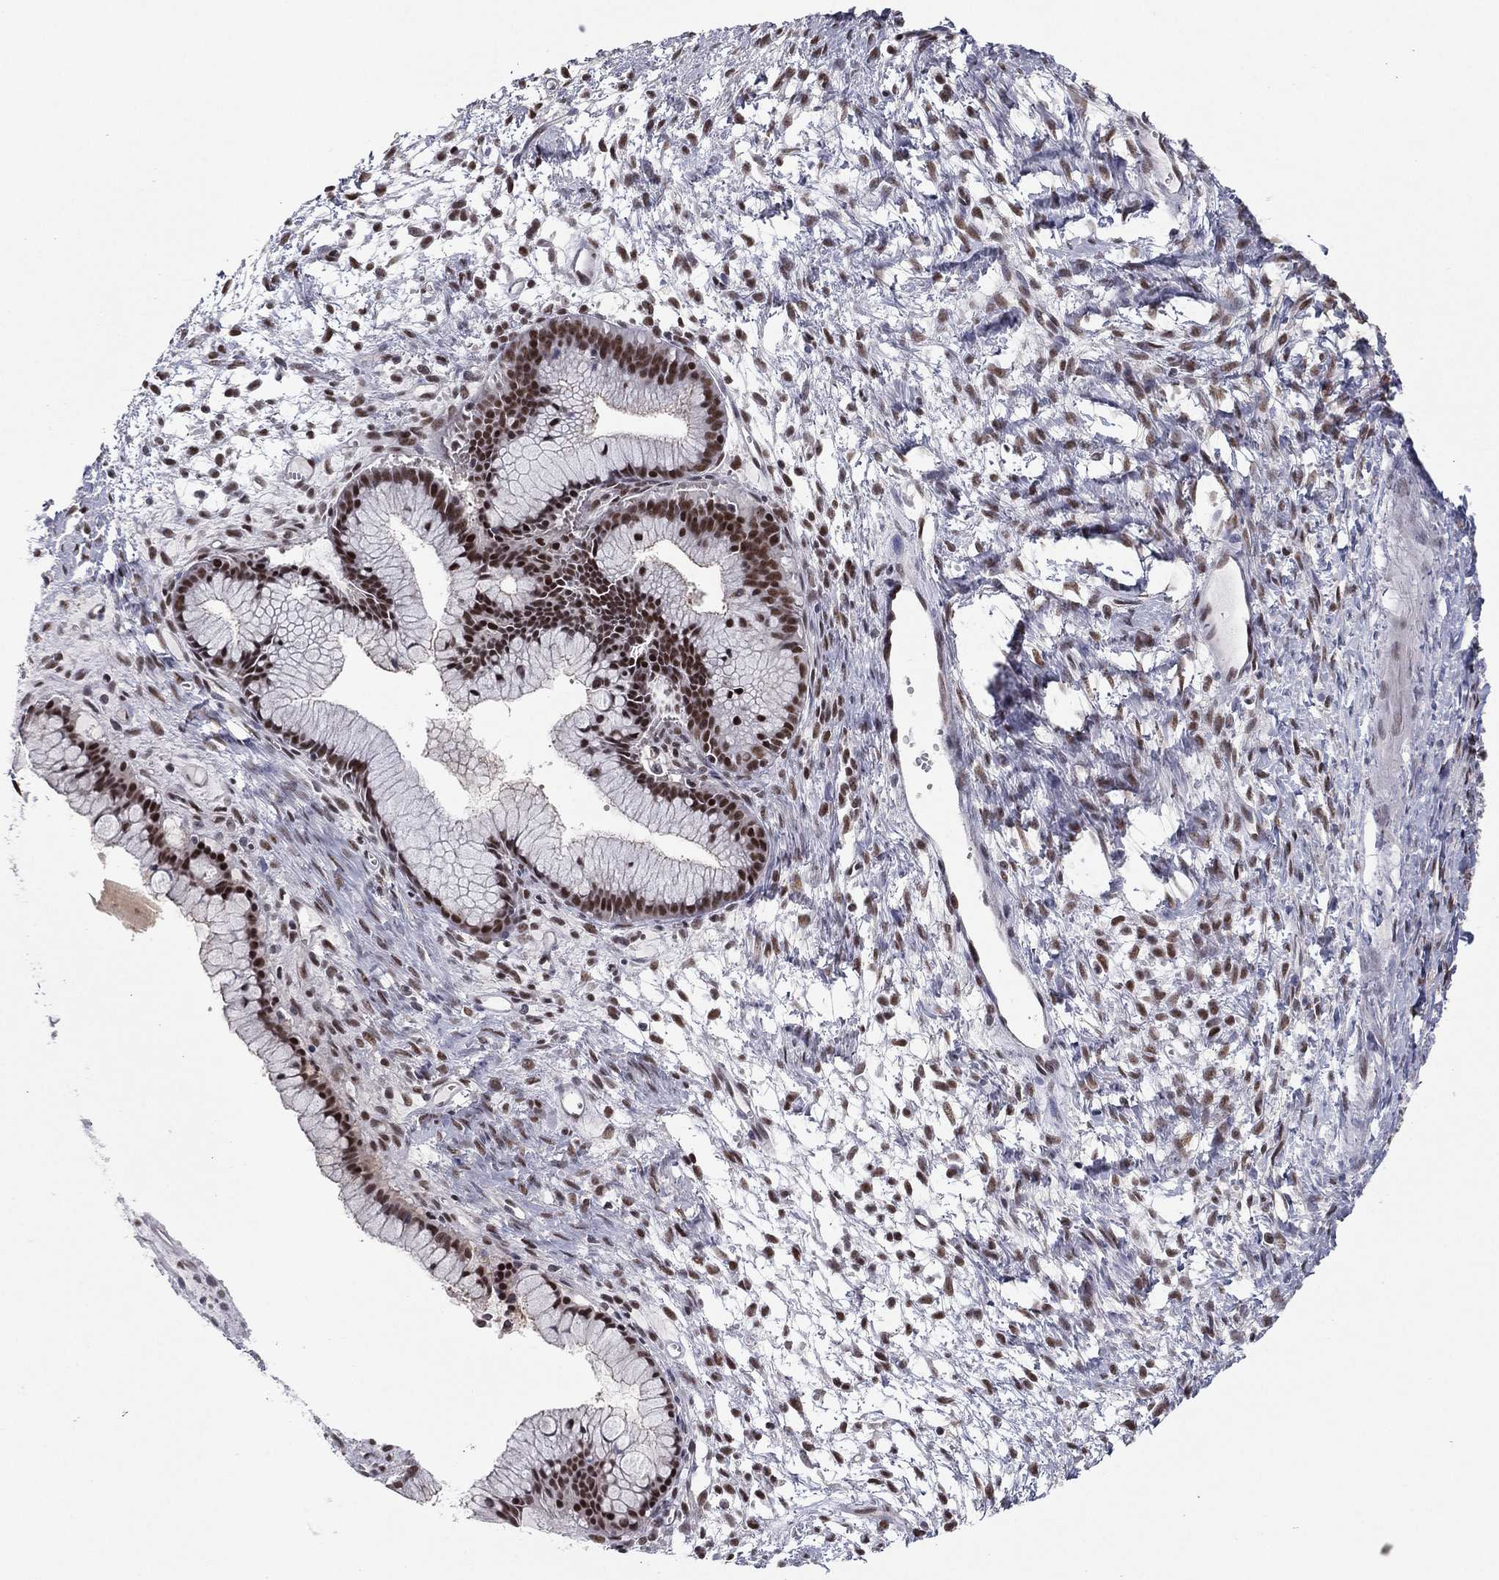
{"staining": {"intensity": "strong", "quantity": ">75%", "location": "nuclear"}, "tissue": "ovarian cancer", "cell_type": "Tumor cells", "image_type": "cancer", "snomed": [{"axis": "morphology", "description": "Cystadenocarcinoma, mucinous, NOS"}, {"axis": "topography", "description": "Ovary"}], "caption": "Protein positivity by IHC exhibits strong nuclear positivity in approximately >75% of tumor cells in ovarian mucinous cystadenocarcinoma.", "gene": "GPALPP1", "patient": {"sex": "female", "age": 41}}